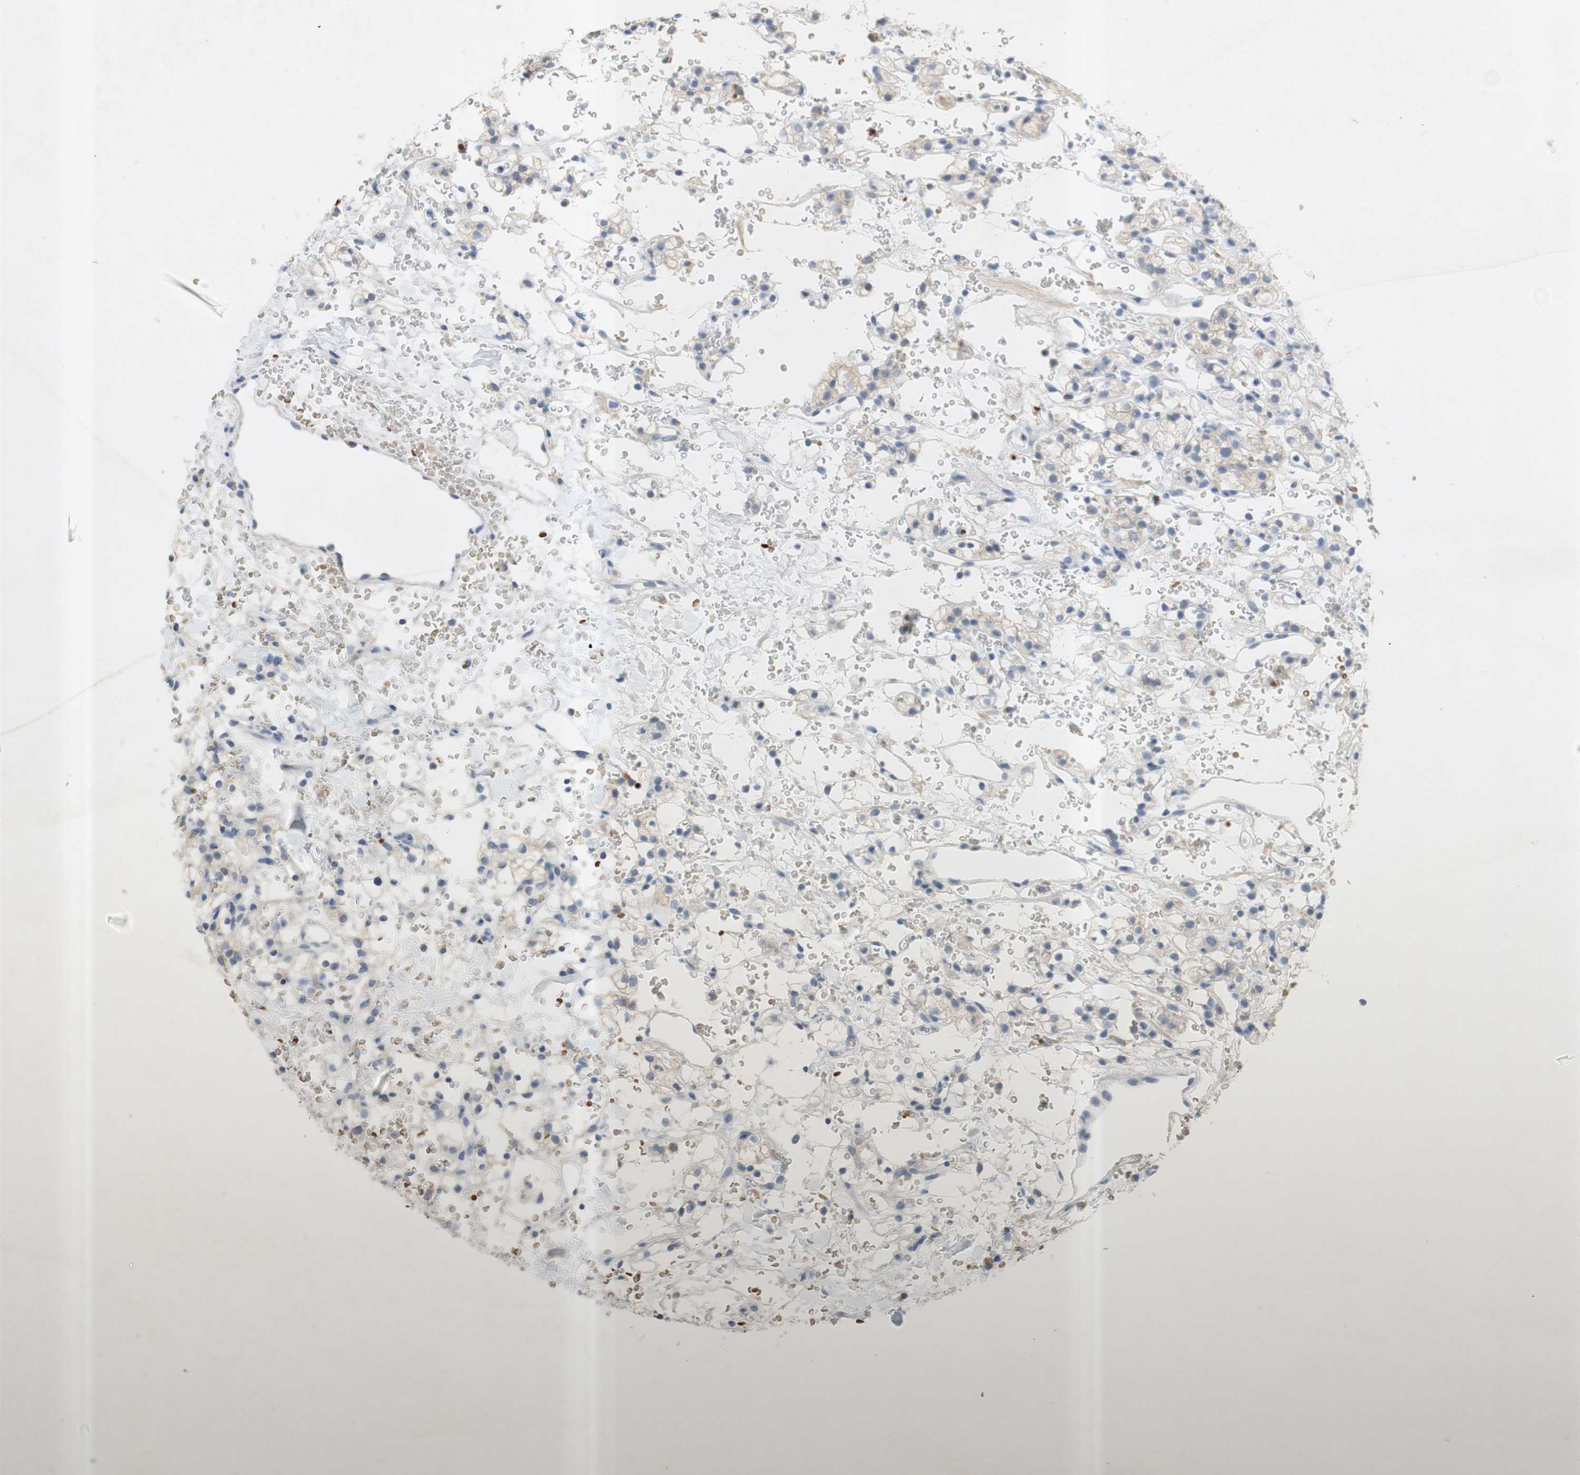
{"staining": {"intensity": "weak", "quantity": "25%-75%", "location": "cytoplasmic/membranous"}, "tissue": "renal cancer", "cell_type": "Tumor cells", "image_type": "cancer", "snomed": [{"axis": "morphology", "description": "Adenocarcinoma, NOS"}, {"axis": "topography", "description": "Kidney"}], "caption": "Immunohistochemistry (IHC) of adenocarcinoma (renal) shows low levels of weak cytoplasmic/membranous expression in about 25%-75% of tumor cells.", "gene": "EPO", "patient": {"sex": "male", "age": 61}}